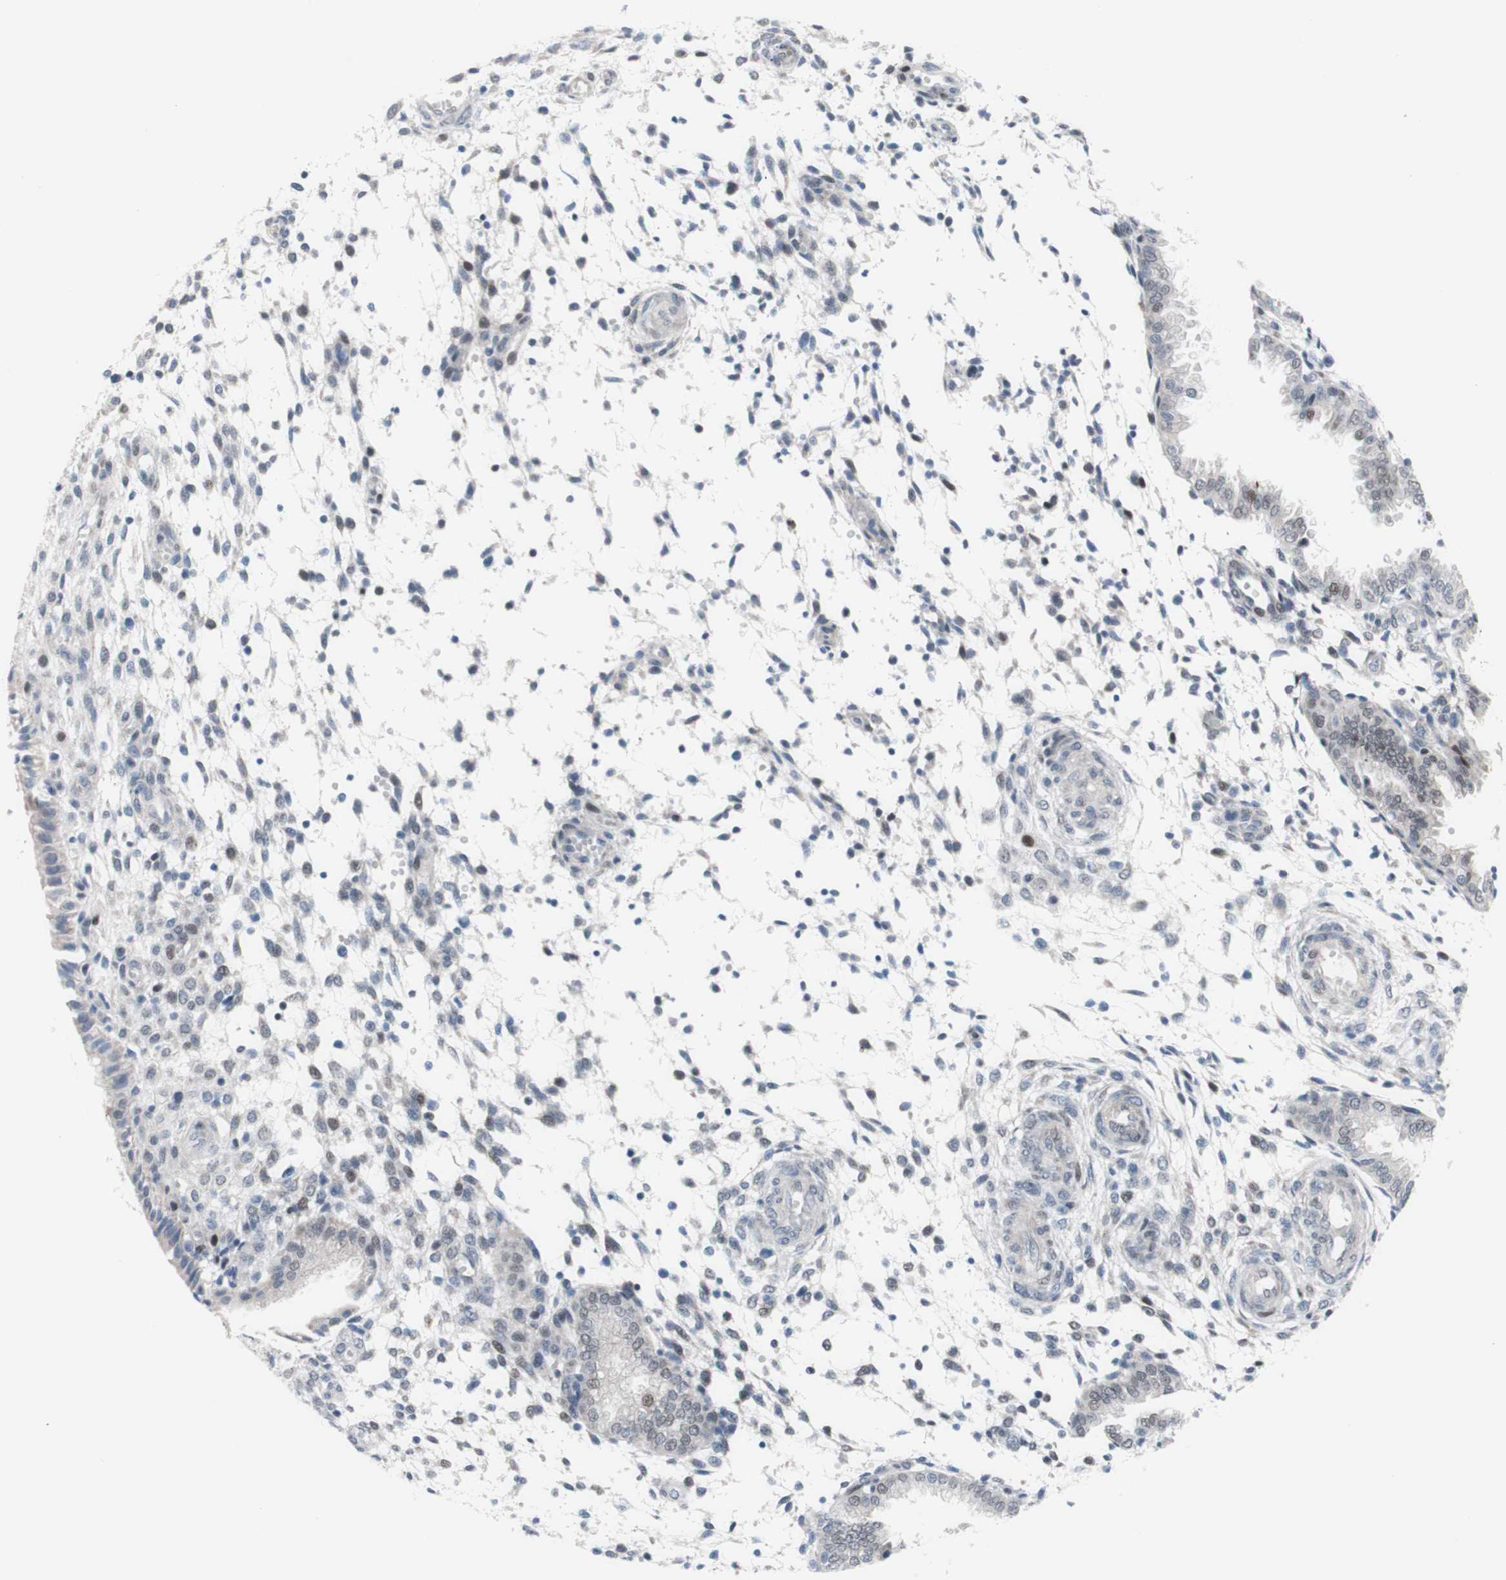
{"staining": {"intensity": "moderate", "quantity": "25%-75%", "location": "nuclear"}, "tissue": "endometrium", "cell_type": "Cells in endometrial stroma", "image_type": "normal", "snomed": [{"axis": "morphology", "description": "Normal tissue, NOS"}, {"axis": "topography", "description": "Endometrium"}], "caption": "Human endometrium stained with a brown dye demonstrates moderate nuclear positive staining in approximately 25%-75% of cells in endometrial stroma.", "gene": "PHTF2", "patient": {"sex": "female", "age": 33}}